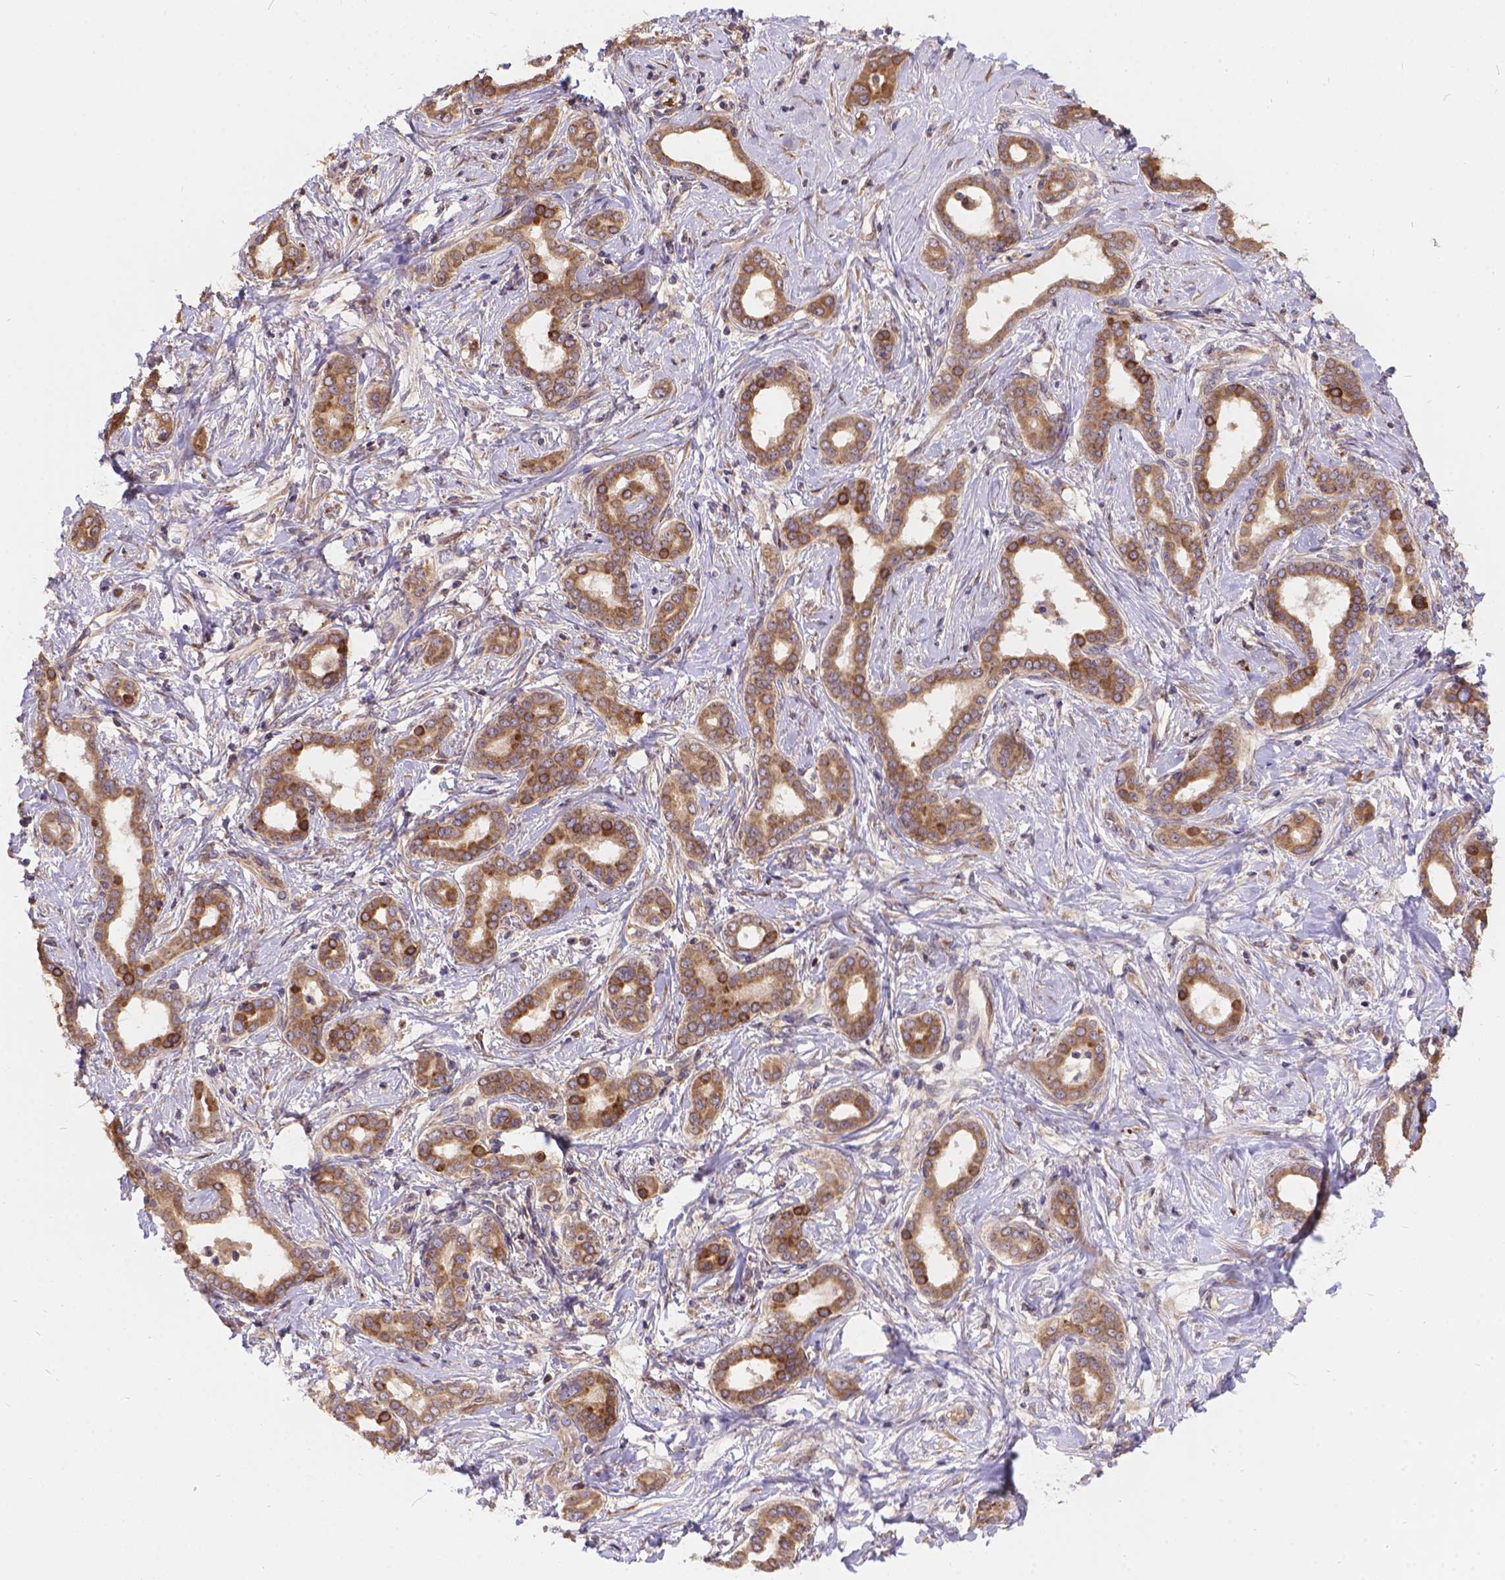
{"staining": {"intensity": "weak", "quantity": ">75%", "location": "cytoplasmic/membranous"}, "tissue": "liver cancer", "cell_type": "Tumor cells", "image_type": "cancer", "snomed": [{"axis": "morphology", "description": "Cholangiocarcinoma"}, {"axis": "topography", "description": "Liver"}], "caption": "Immunohistochemistry (IHC) histopathology image of neoplastic tissue: cholangiocarcinoma (liver) stained using IHC displays low levels of weak protein expression localized specifically in the cytoplasmic/membranous of tumor cells, appearing as a cytoplasmic/membranous brown color.", "gene": "DENND6A", "patient": {"sex": "female", "age": 47}}